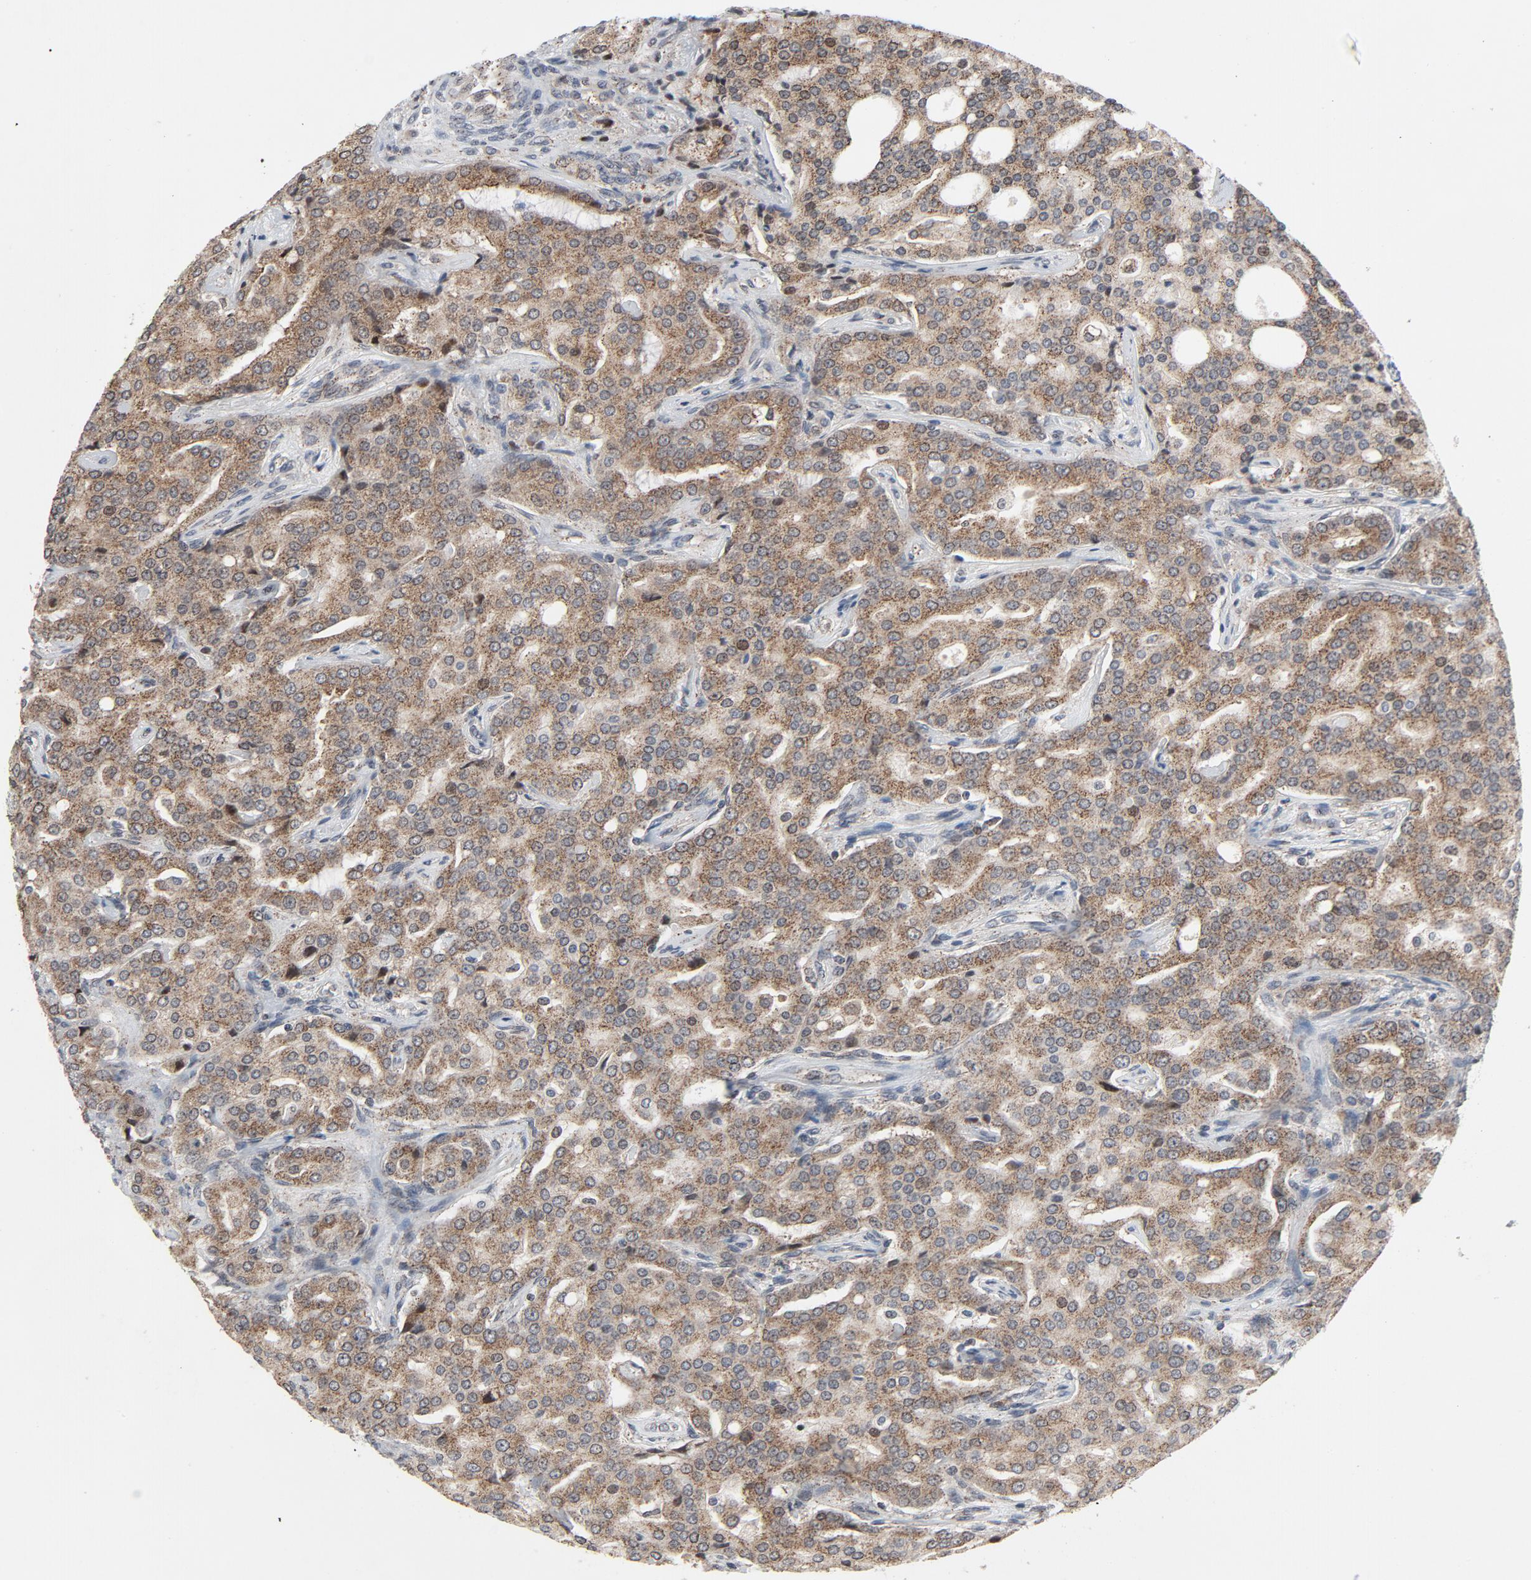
{"staining": {"intensity": "weak", "quantity": ">75%", "location": "cytoplasmic/membranous"}, "tissue": "prostate cancer", "cell_type": "Tumor cells", "image_type": "cancer", "snomed": [{"axis": "morphology", "description": "Adenocarcinoma, High grade"}, {"axis": "topography", "description": "Prostate"}], "caption": "A low amount of weak cytoplasmic/membranous expression is seen in approximately >75% of tumor cells in prostate high-grade adenocarcinoma tissue.", "gene": "RPL12", "patient": {"sex": "male", "age": 72}}